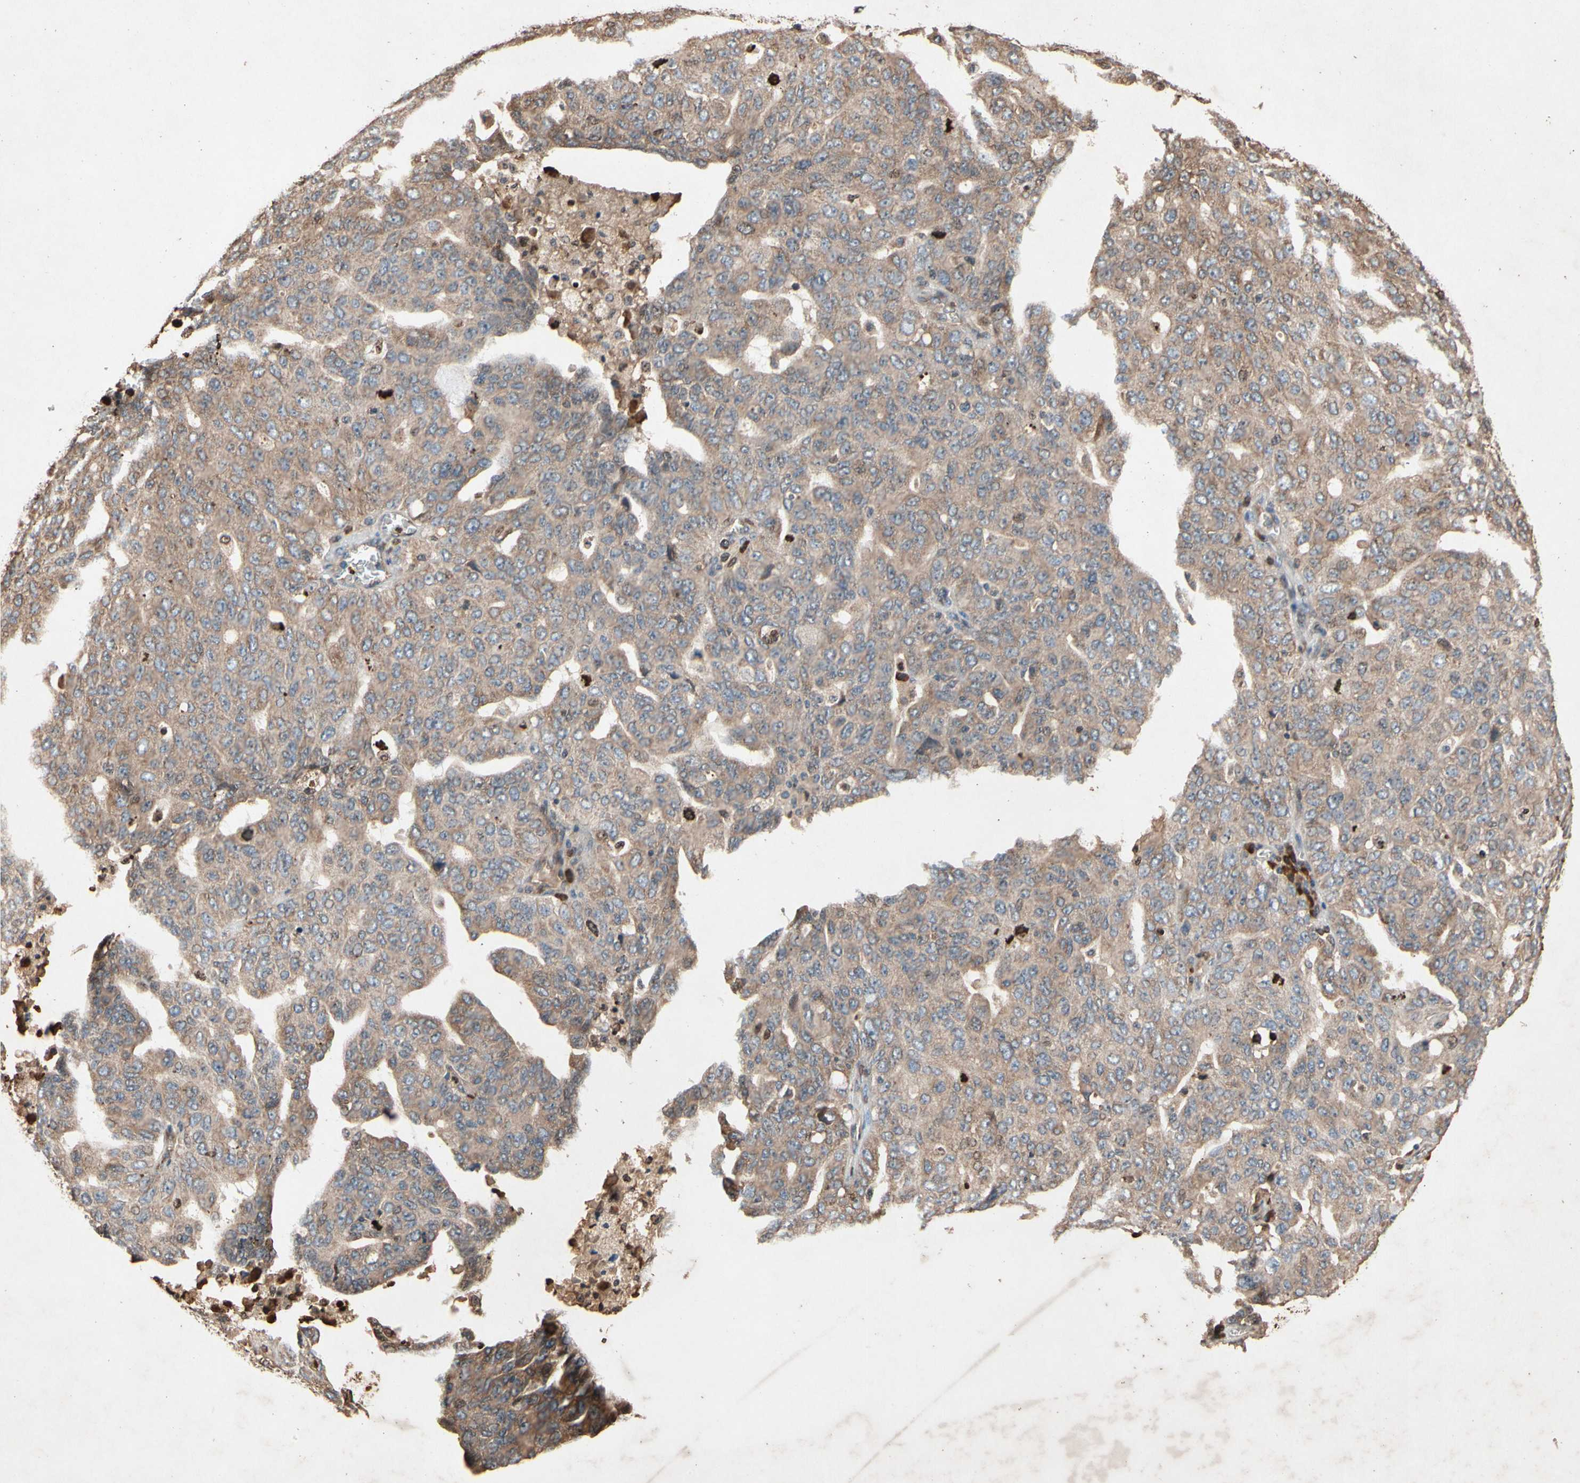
{"staining": {"intensity": "moderate", "quantity": ">75%", "location": "cytoplasmic/membranous"}, "tissue": "ovarian cancer", "cell_type": "Tumor cells", "image_type": "cancer", "snomed": [{"axis": "morphology", "description": "Carcinoma, endometroid"}, {"axis": "topography", "description": "Ovary"}], "caption": "Immunohistochemistry photomicrograph of neoplastic tissue: human ovarian cancer stained using immunohistochemistry (IHC) displays medium levels of moderate protein expression localized specifically in the cytoplasmic/membranous of tumor cells, appearing as a cytoplasmic/membranous brown color.", "gene": "PRDX4", "patient": {"sex": "female", "age": 62}}